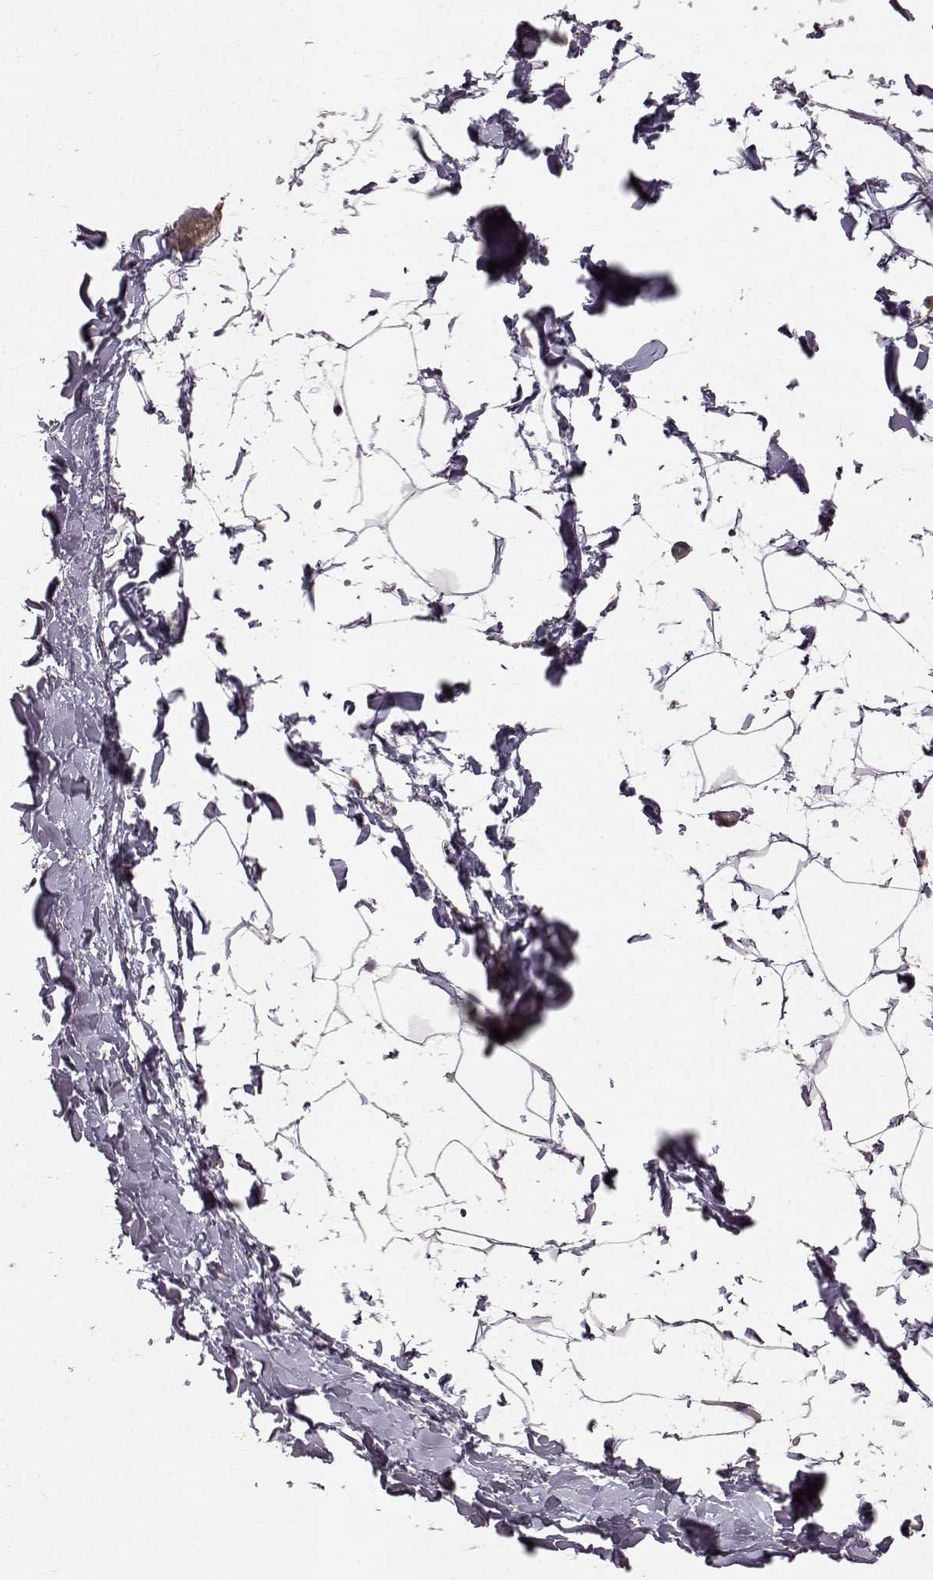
{"staining": {"intensity": "negative", "quantity": "none", "location": "none"}, "tissue": "adipose tissue", "cell_type": "Adipocytes", "image_type": "normal", "snomed": [{"axis": "morphology", "description": "Normal tissue, NOS"}, {"axis": "topography", "description": "Gallbladder"}, {"axis": "topography", "description": "Peripheral nerve tissue"}], "caption": "Adipocytes show no significant protein positivity in unremarkable adipose tissue. Nuclei are stained in blue.", "gene": "RABGAP1", "patient": {"sex": "female", "age": 45}}